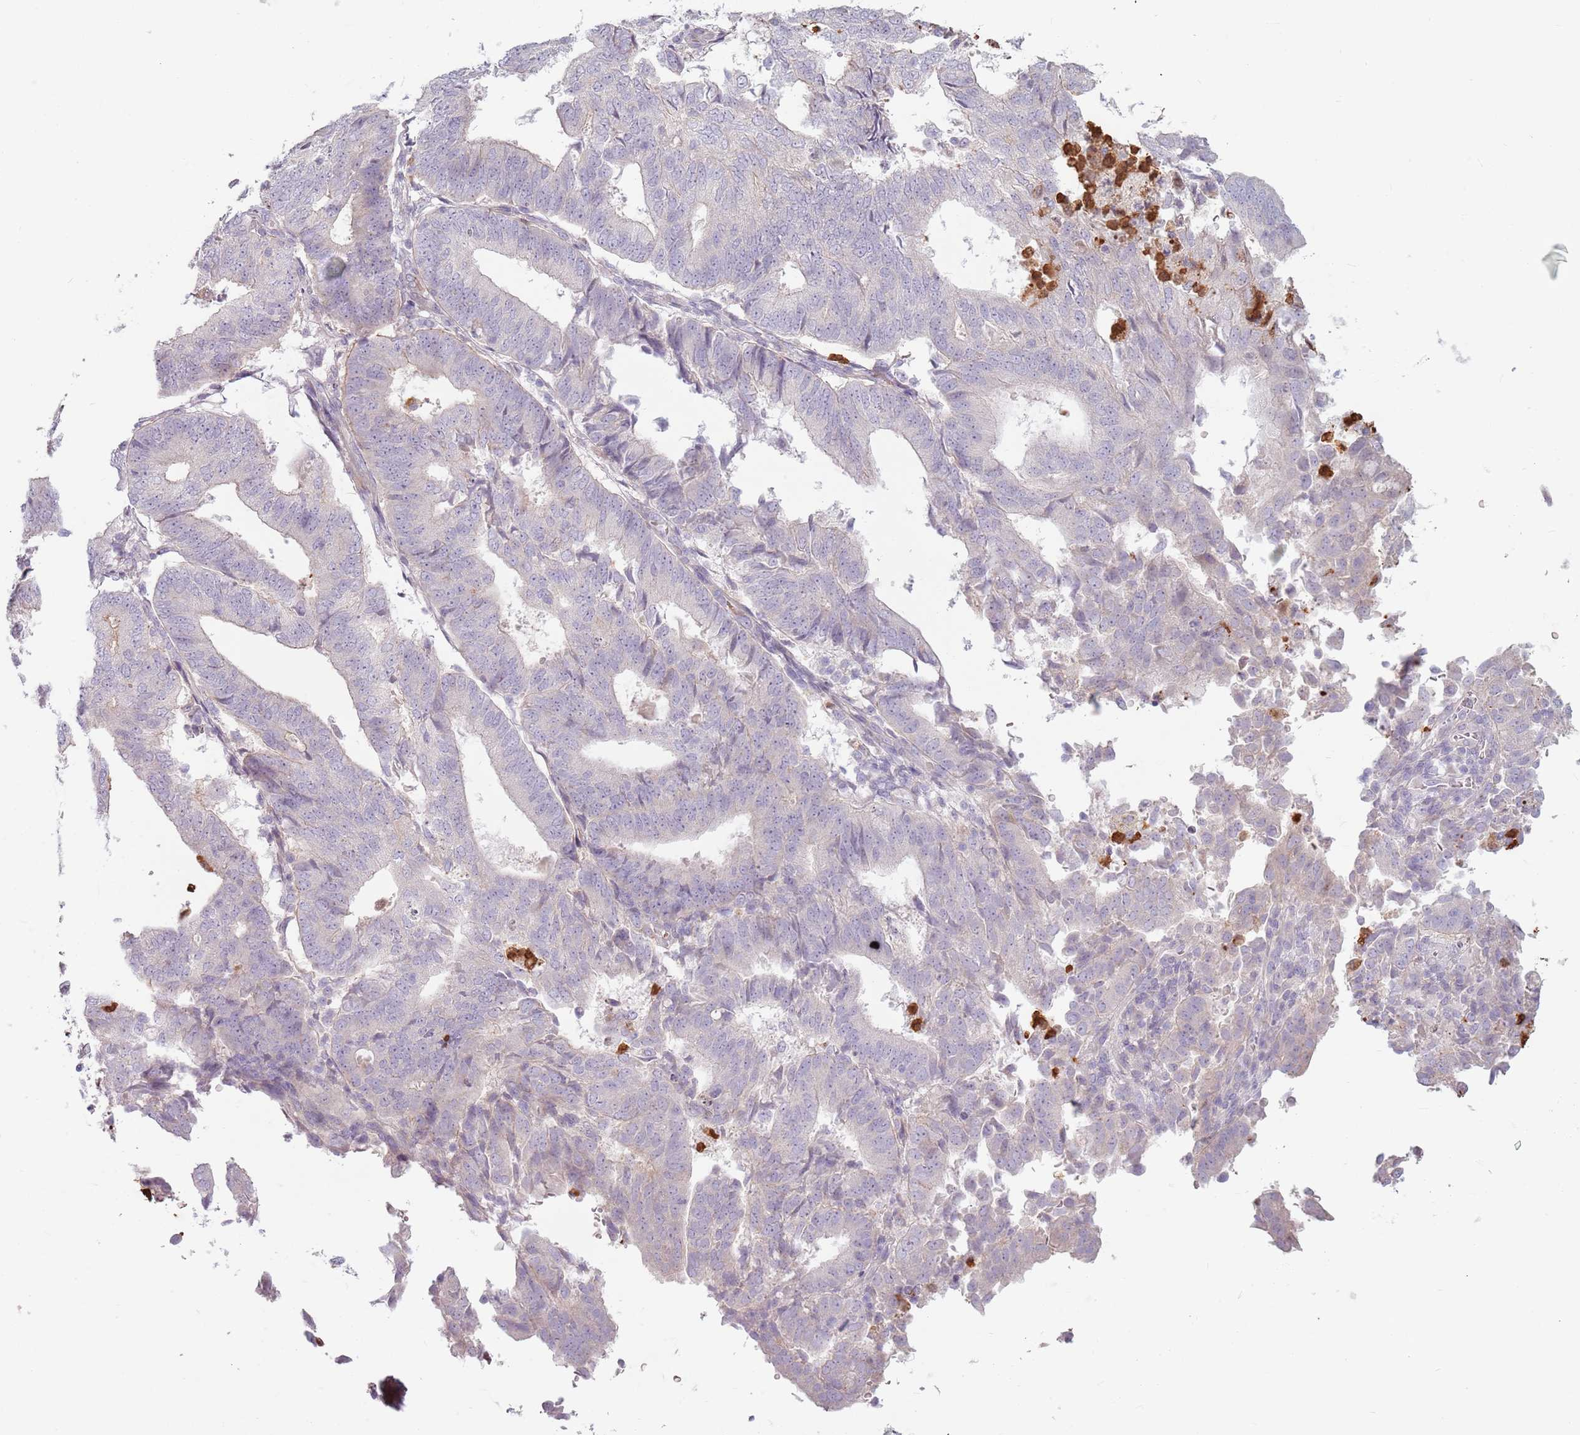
{"staining": {"intensity": "negative", "quantity": "none", "location": "none"}, "tissue": "endometrial cancer", "cell_type": "Tumor cells", "image_type": "cancer", "snomed": [{"axis": "morphology", "description": "Adenocarcinoma, NOS"}, {"axis": "topography", "description": "Endometrium"}], "caption": "DAB (3,3'-diaminobenzidine) immunohistochemical staining of human endometrial adenocarcinoma demonstrates no significant positivity in tumor cells.", "gene": "SPAG4", "patient": {"sex": "female", "age": 70}}